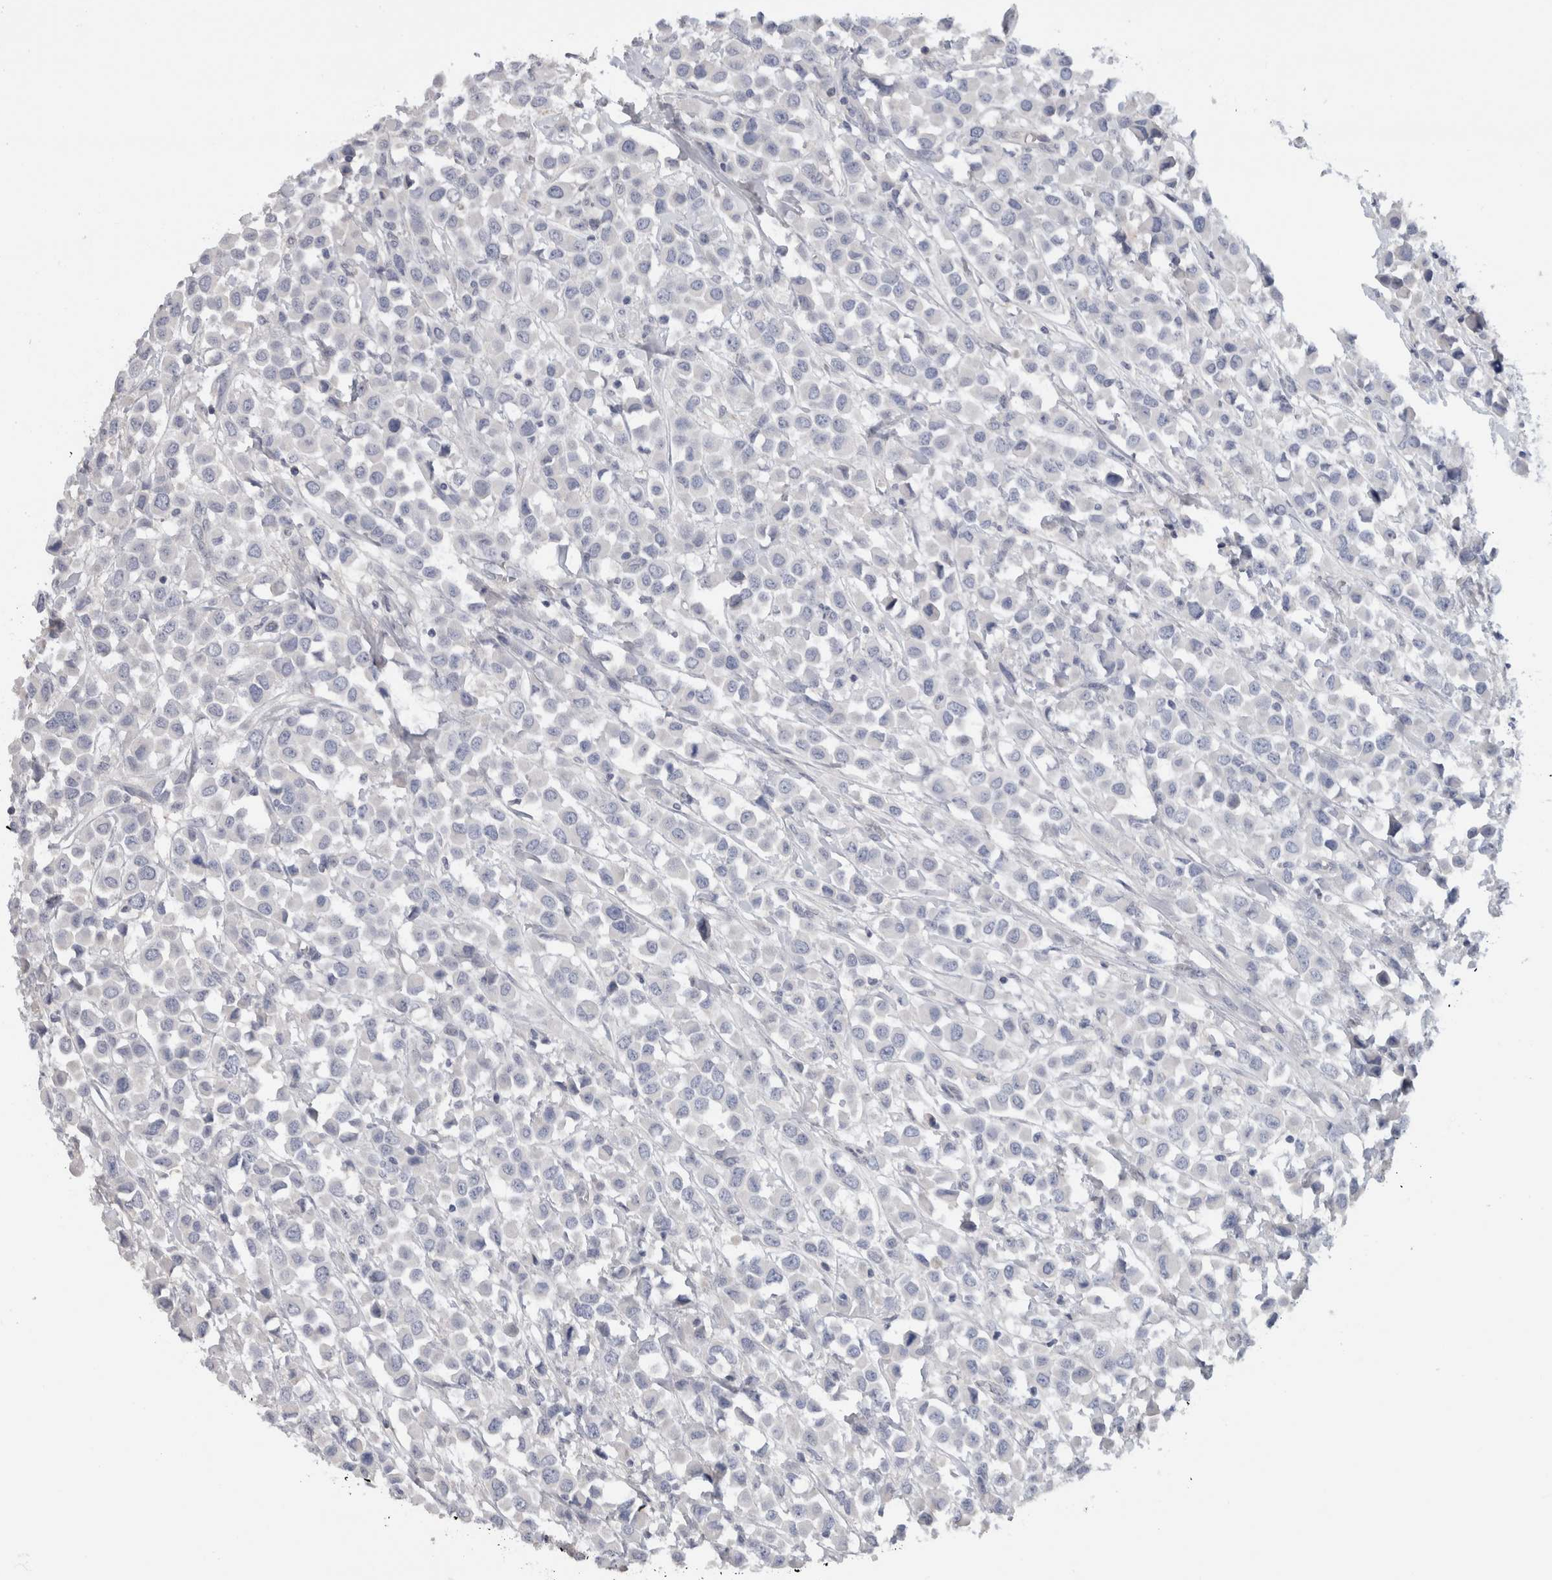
{"staining": {"intensity": "negative", "quantity": "none", "location": "none"}, "tissue": "breast cancer", "cell_type": "Tumor cells", "image_type": "cancer", "snomed": [{"axis": "morphology", "description": "Duct carcinoma"}, {"axis": "topography", "description": "Breast"}], "caption": "A histopathology image of human breast cancer is negative for staining in tumor cells. The staining was performed using DAB (3,3'-diaminobenzidine) to visualize the protein expression in brown, while the nuclei were stained in blue with hematoxylin (Magnification: 20x).", "gene": "TARBP1", "patient": {"sex": "female", "age": 61}}